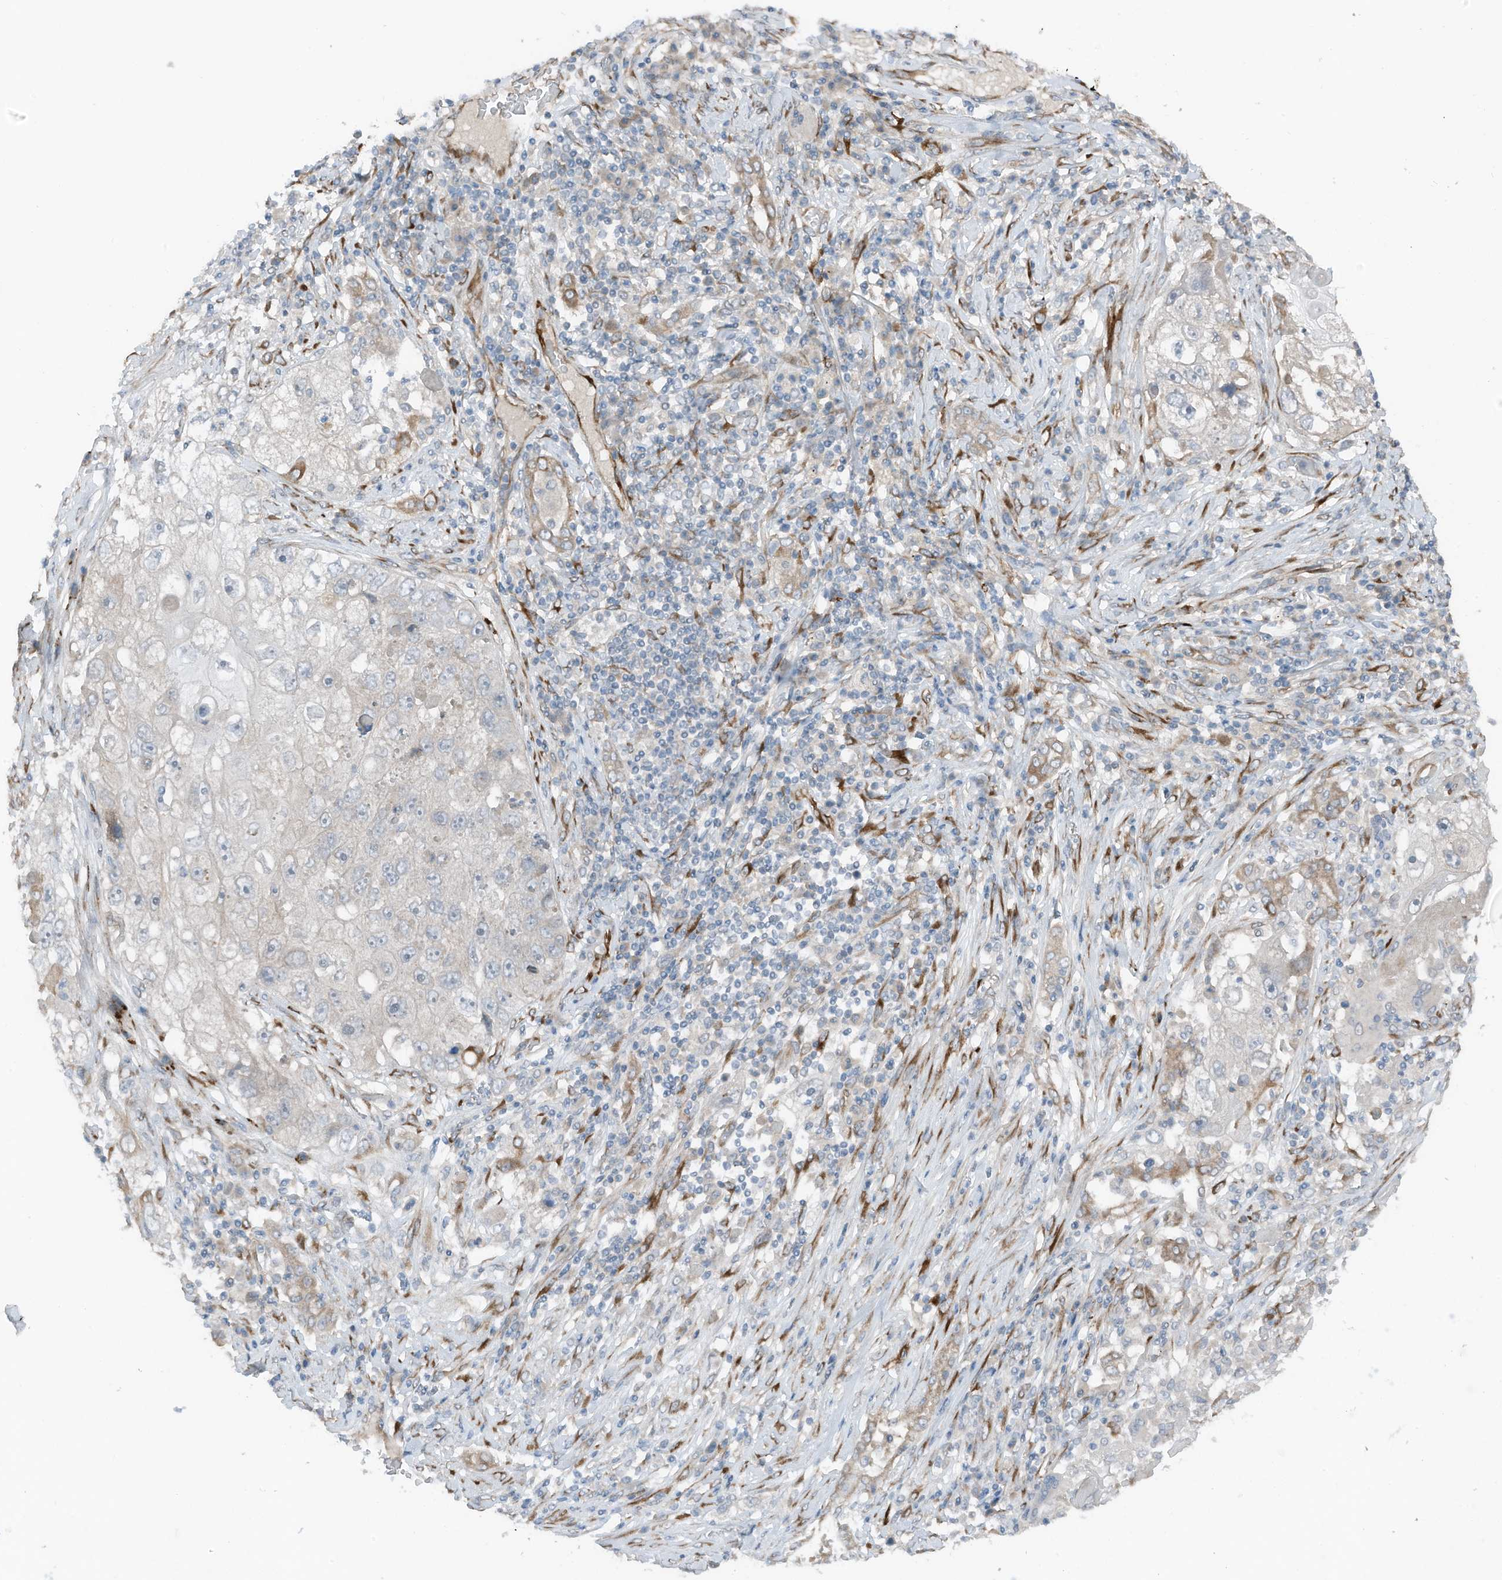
{"staining": {"intensity": "negative", "quantity": "none", "location": "none"}, "tissue": "lung cancer", "cell_type": "Tumor cells", "image_type": "cancer", "snomed": [{"axis": "morphology", "description": "Squamous cell carcinoma, NOS"}, {"axis": "topography", "description": "Lung"}], "caption": "Protein analysis of squamous cell carcinoma (lung) demonstrates no significant staining in tumor cells.", "gene": "ARHGEF33", "patient": {"sex": "male", "age": 61}}